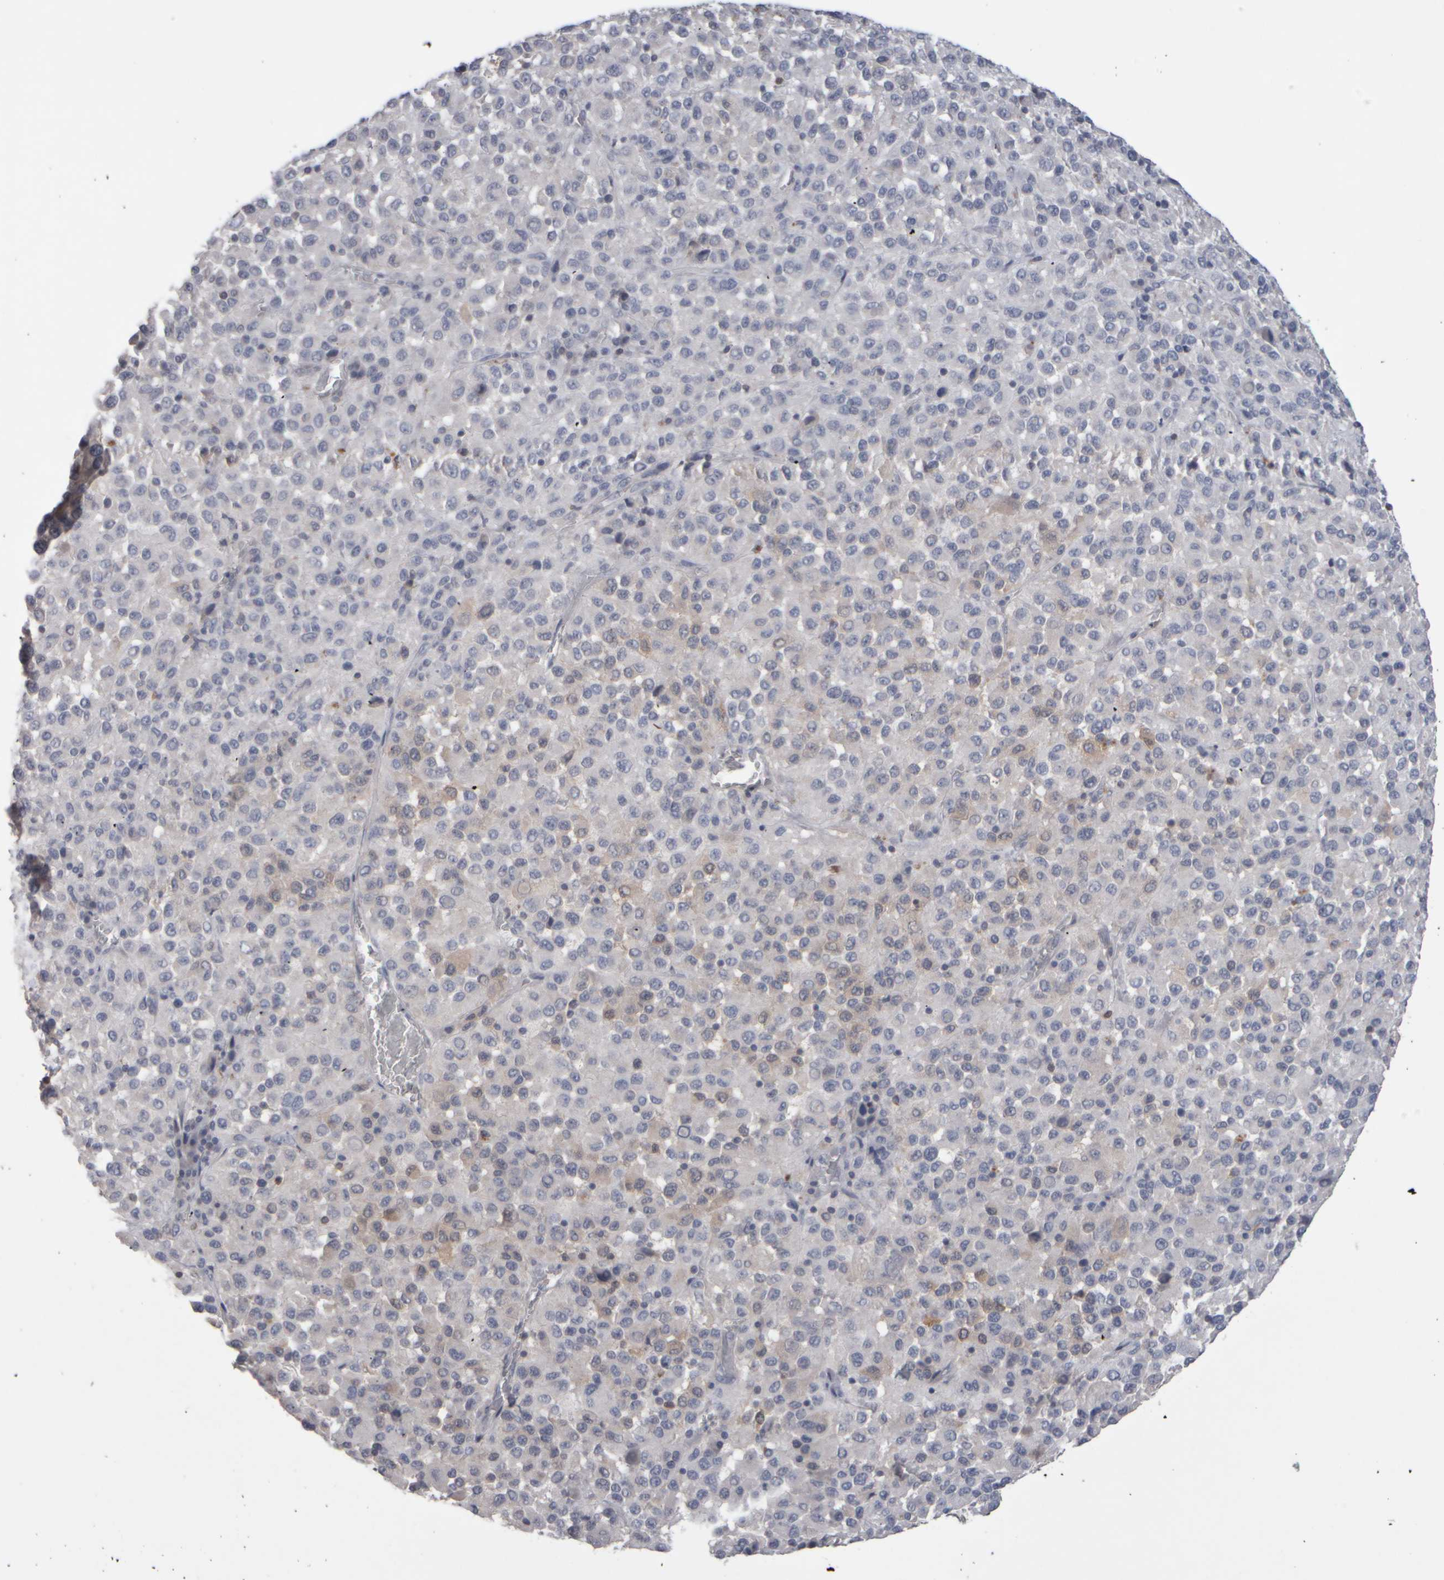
{"staining": {"intensity": "weak", "quantity": "<25%", "location": "cytoplasmic/membranous"}, "tissue": "melanoma", "cell_type": "Tumor cells", "image_type": "cancer", "snomed": [{"axis": "morphology", "description": "Malignant melanoma, Metastatic site"}, {"axis": "topography", "description": "Lung"}], "caption": "This is an immunohistochemistry (IHC) histopathology image of malignant melanoma (metastatic site). There is no positivity in tumor cells.", "gene": "EPHX2", "patient": {"sex": "male", "age": 64}}